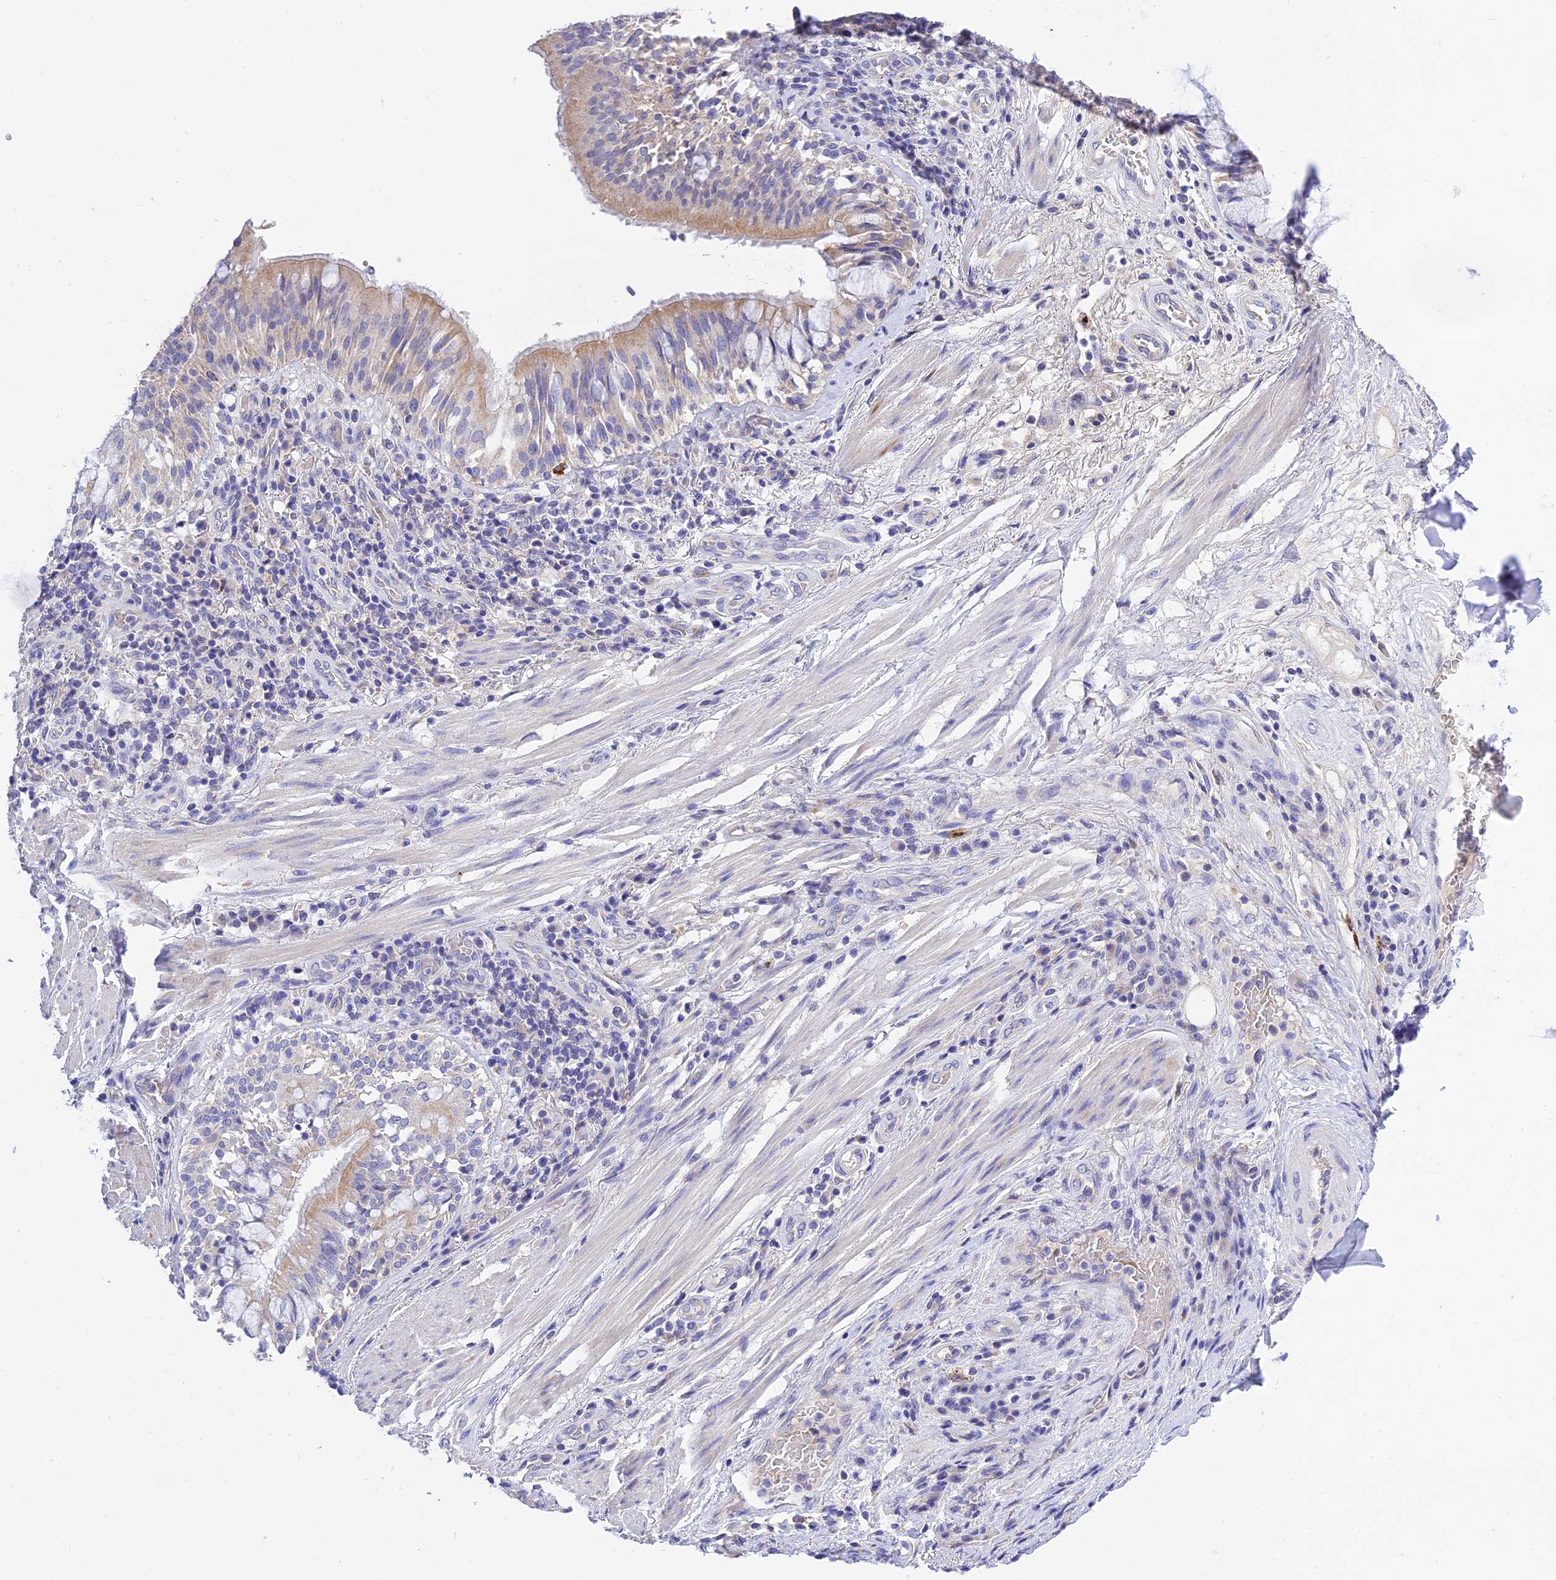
{"staining": {"intensity": "negative", "quantity": "none", "location": "none"}, "tissue": "adipose tissue", "cell_type": "Adipocytes", "image_type": "normal", "snomed": [{"axis": "morphology", "description": "Normal tissue, NOS"}, {"axis": "morphology", "description": "Squamous cell carcinoma, NOS"}, {"axis": "topography", "description": "Bronchus"}, {"axis": "topography", "description": "Lung"}], "caption": "Immunohistochemistry of unremarkable adipose tissue exhibits no staining in adipocytes.", "gene": "MS4A5", "patient": {"sex": "male", "age": 64}}